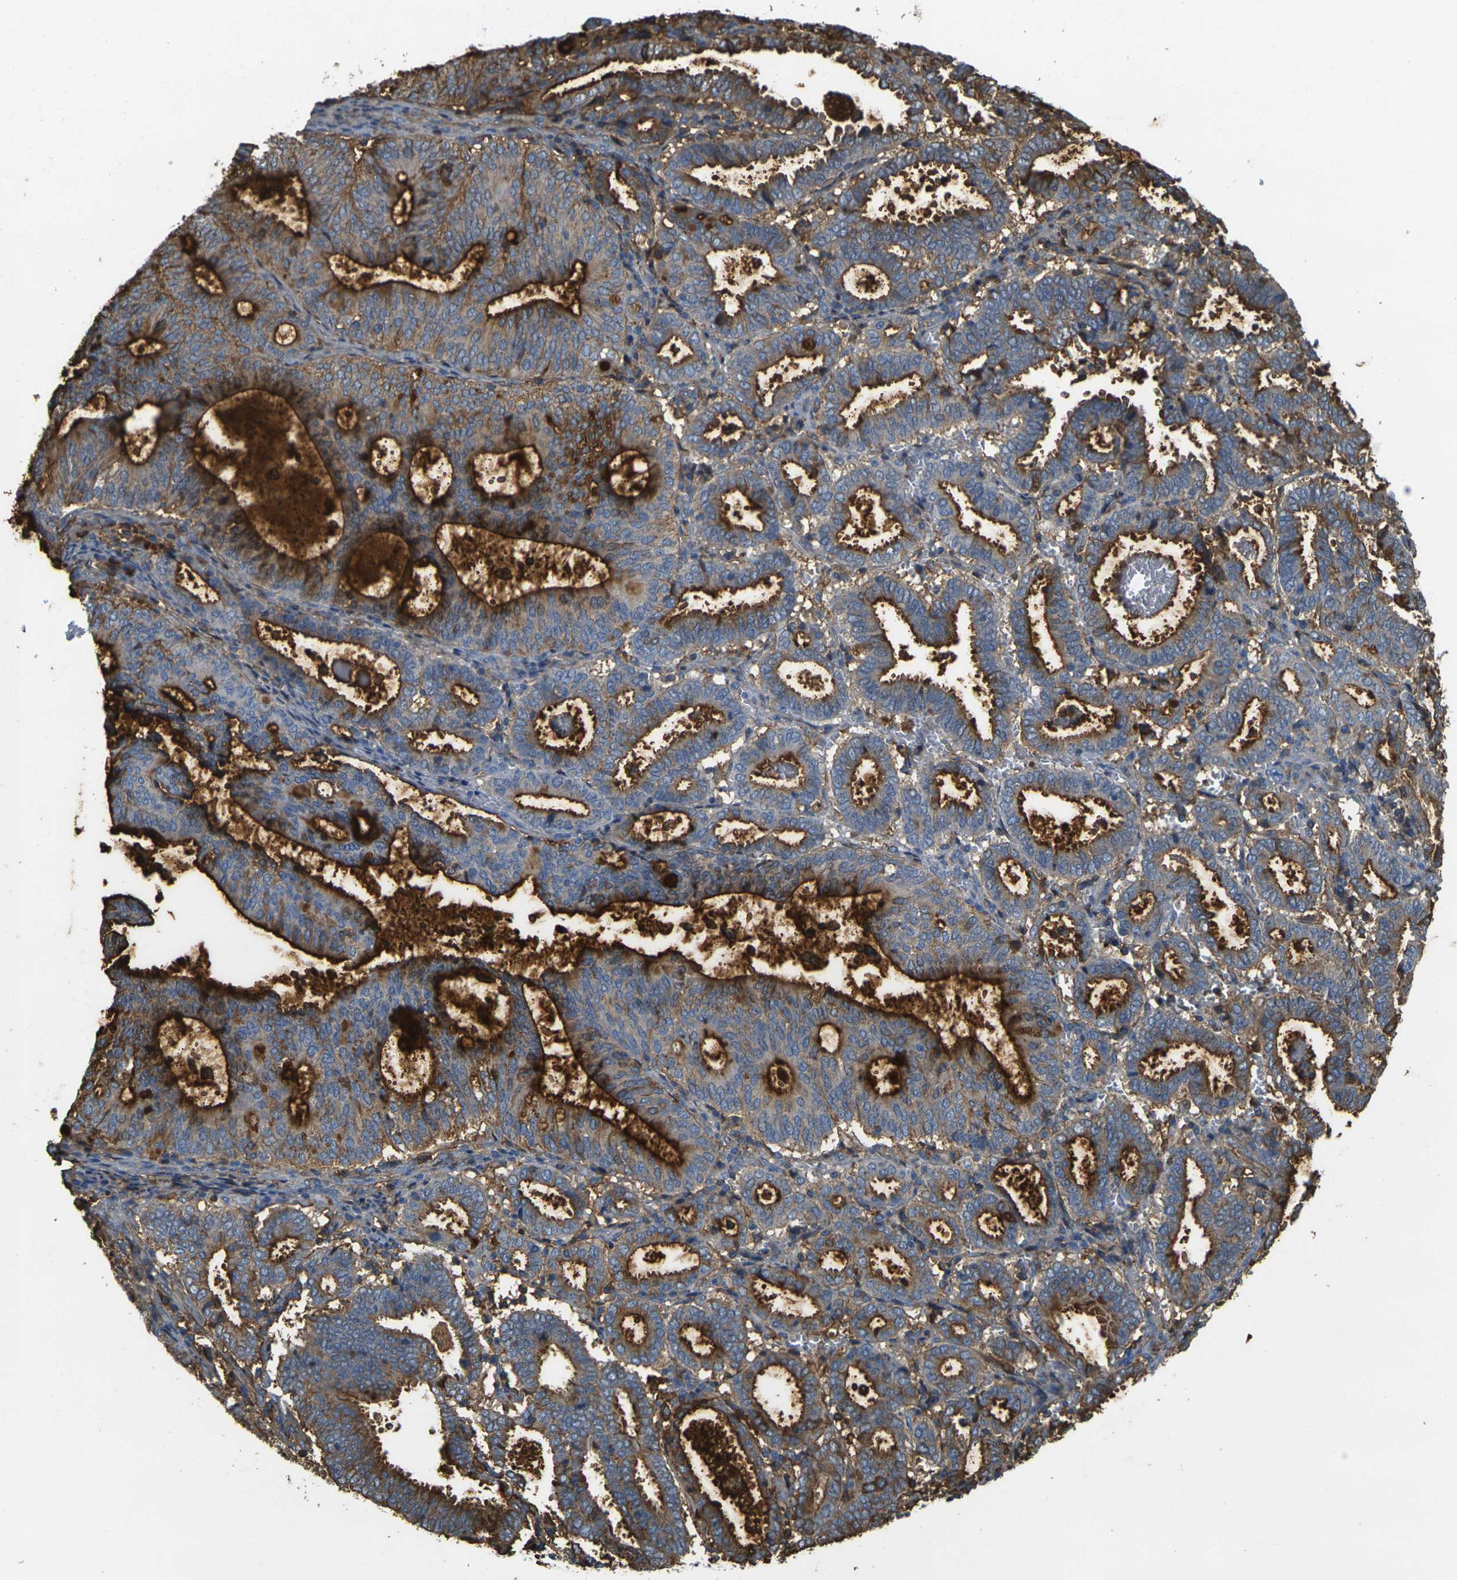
{"staining": {"intensity": "strong", "quantity": ">75%", "location": "cytoplasmic/membranous"}, "tissue": "endometrial cancer", "cell_type": "Tumor cells", "image_type": "cancer", "snomed": [{"axis": "morphology", "description": "Adenocarcinoma, NOS"}, {"axis": "topography", "description": "Uterus"}], "caption": "Endometrial cancer stained with a brown dye reveals strong cytoplasmic/membranous positive expression in approximately >75% of tumor cells.", "gene": "PLCD1", "patient": {"sex": "female", "age": 83}}